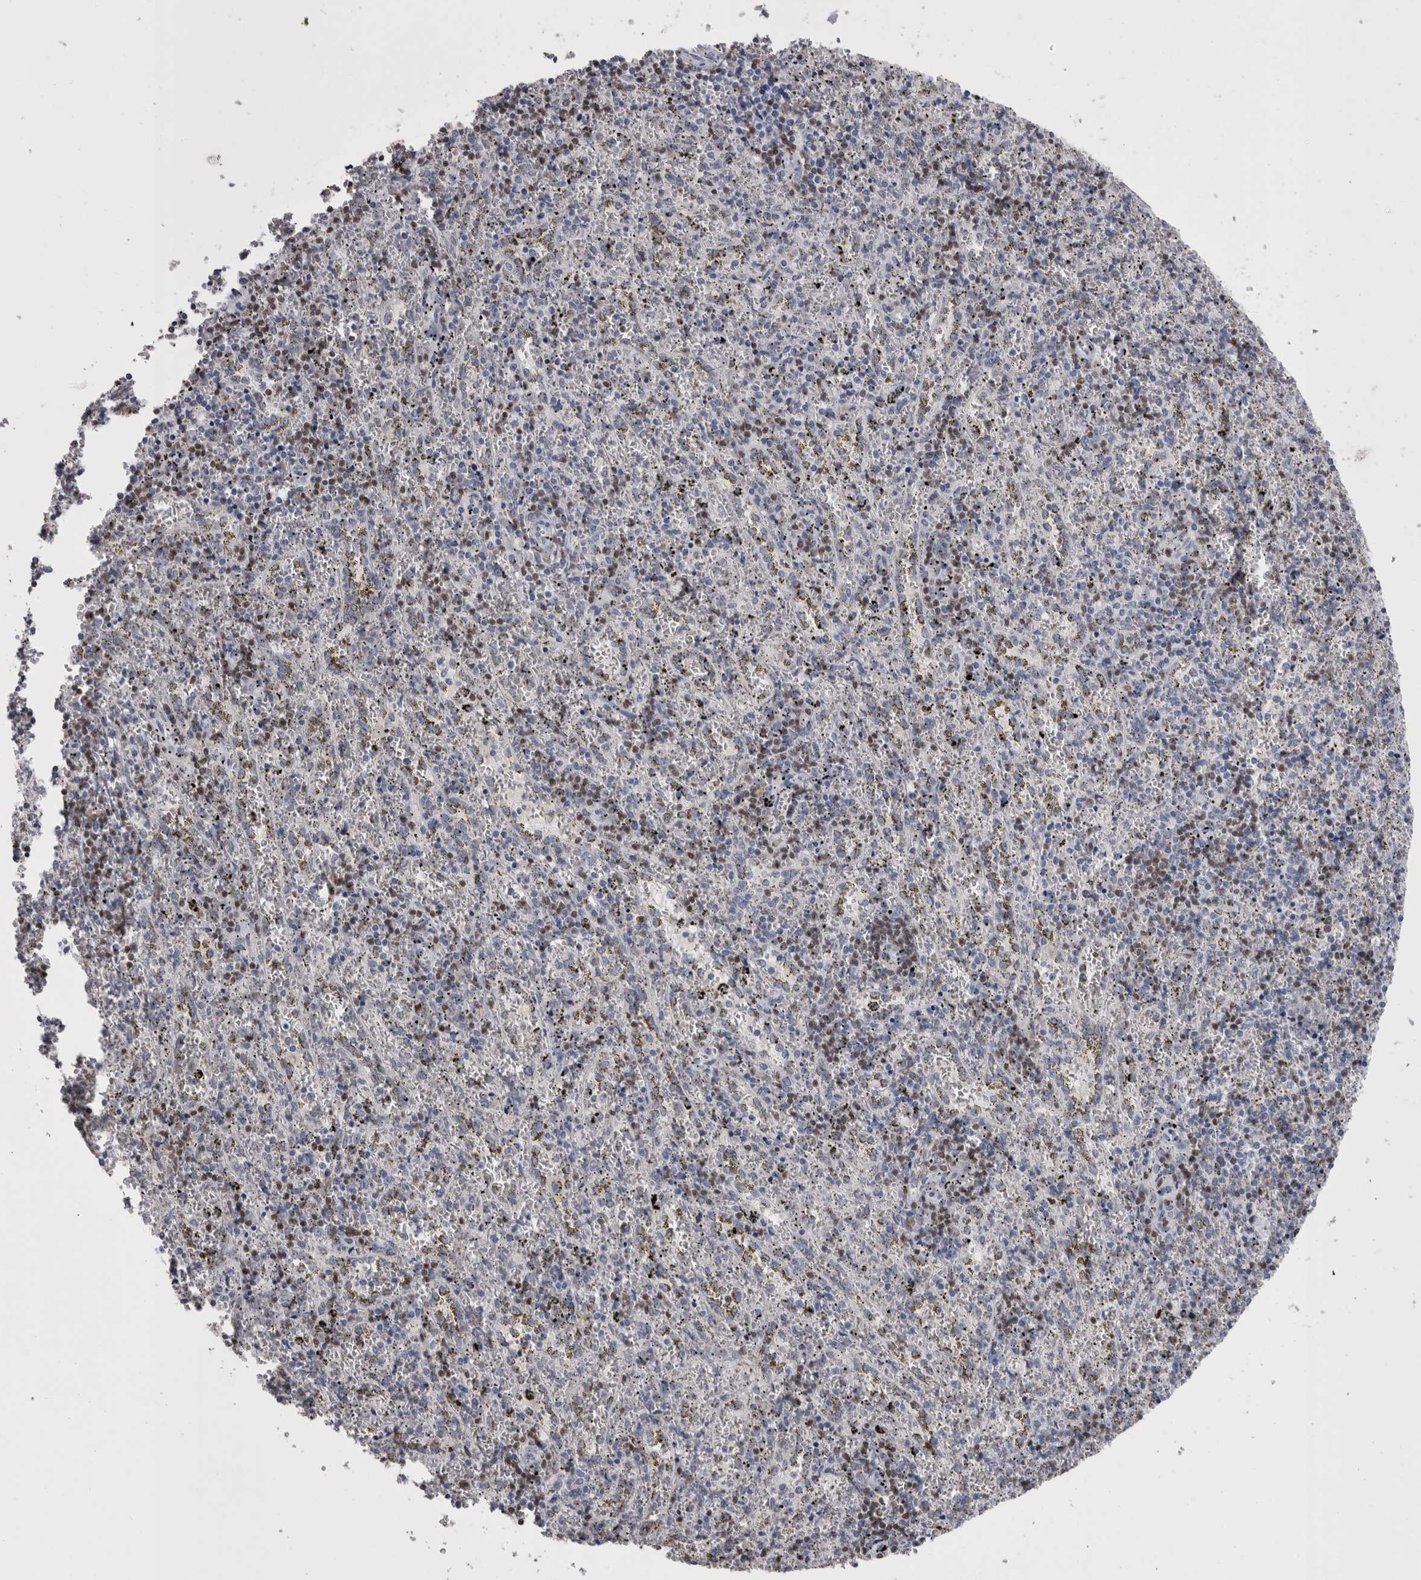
{"staining": {"intensity": "negative", "quantity": "none", "location": "none"}, "tissue": "spleen", "cell_type": "Cells in red pulp", "image_type": "normal", "snomed": [{"axis": "morphology", "description": "Normal tissue, NOS"}, {"axis": "topography", "description": "Spleen"}], "caption": "Immunohistochemistry micrograph of unremarkable spleen: spleen stained with DAB (3,3'-diaminobenzidine) displays no significant protein staining in cells in red pulp. (Immunohistochemistry (ihc), brightfield microscopy, high magnification).", "gene": "PAX5", "patient": {"sex": "male", "age": 11}}